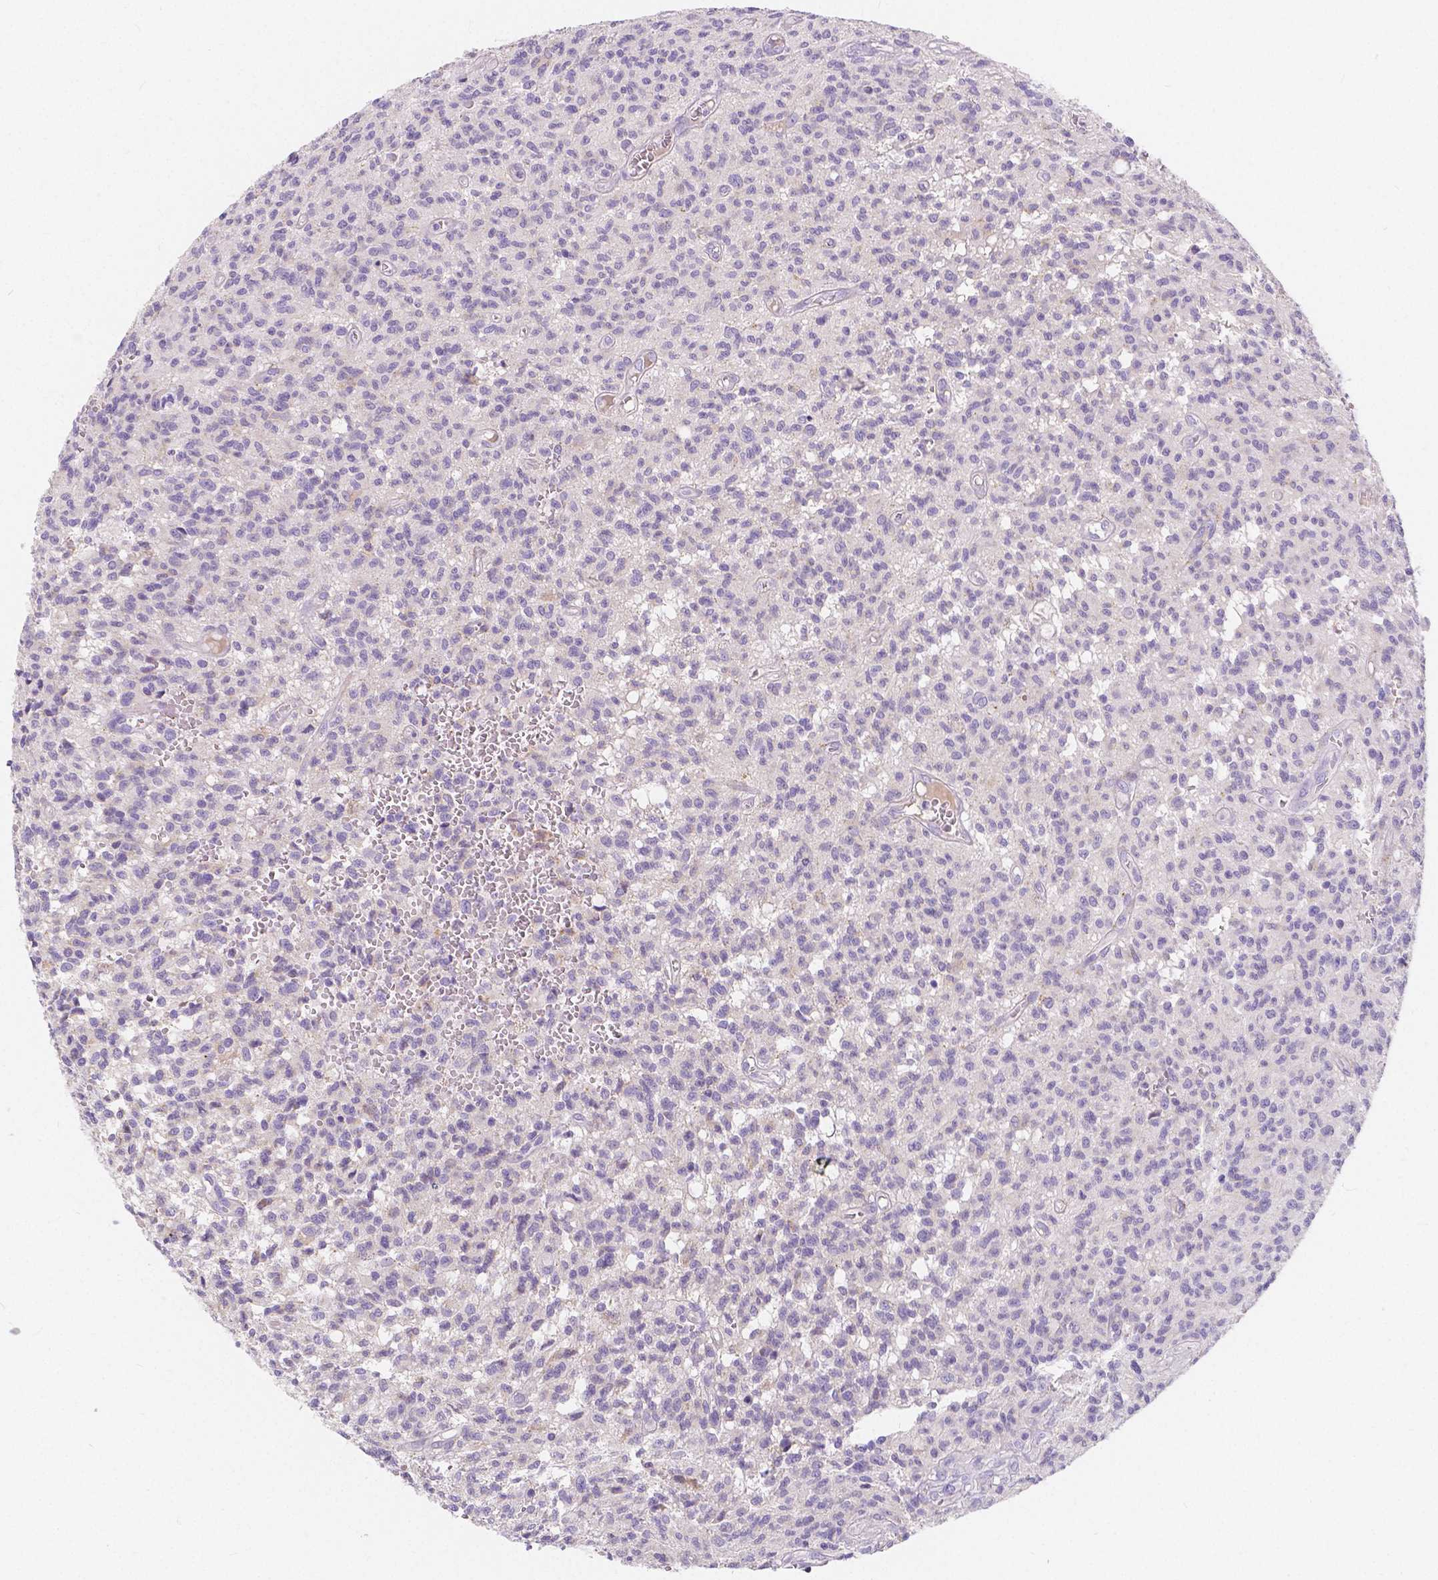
{"staining": {"intensity": "negative", "quantity": "none", "location": "none"}, "tissue": "glioma", "cell_type": "Tumor cells", "image_type": "cancer", "snomed": [{"axis": "morphology", "description": "Glioma, malignant, Low grade"}, {"axis": "topography", "description": "Brain"}], "caption": "This is an immunohistochemistry histopathology image of human malignant glioma (low-grade). There is no expression in tumor cells.", "gene": "RNF186", "patient": {"sex": "male", "age": 64}}